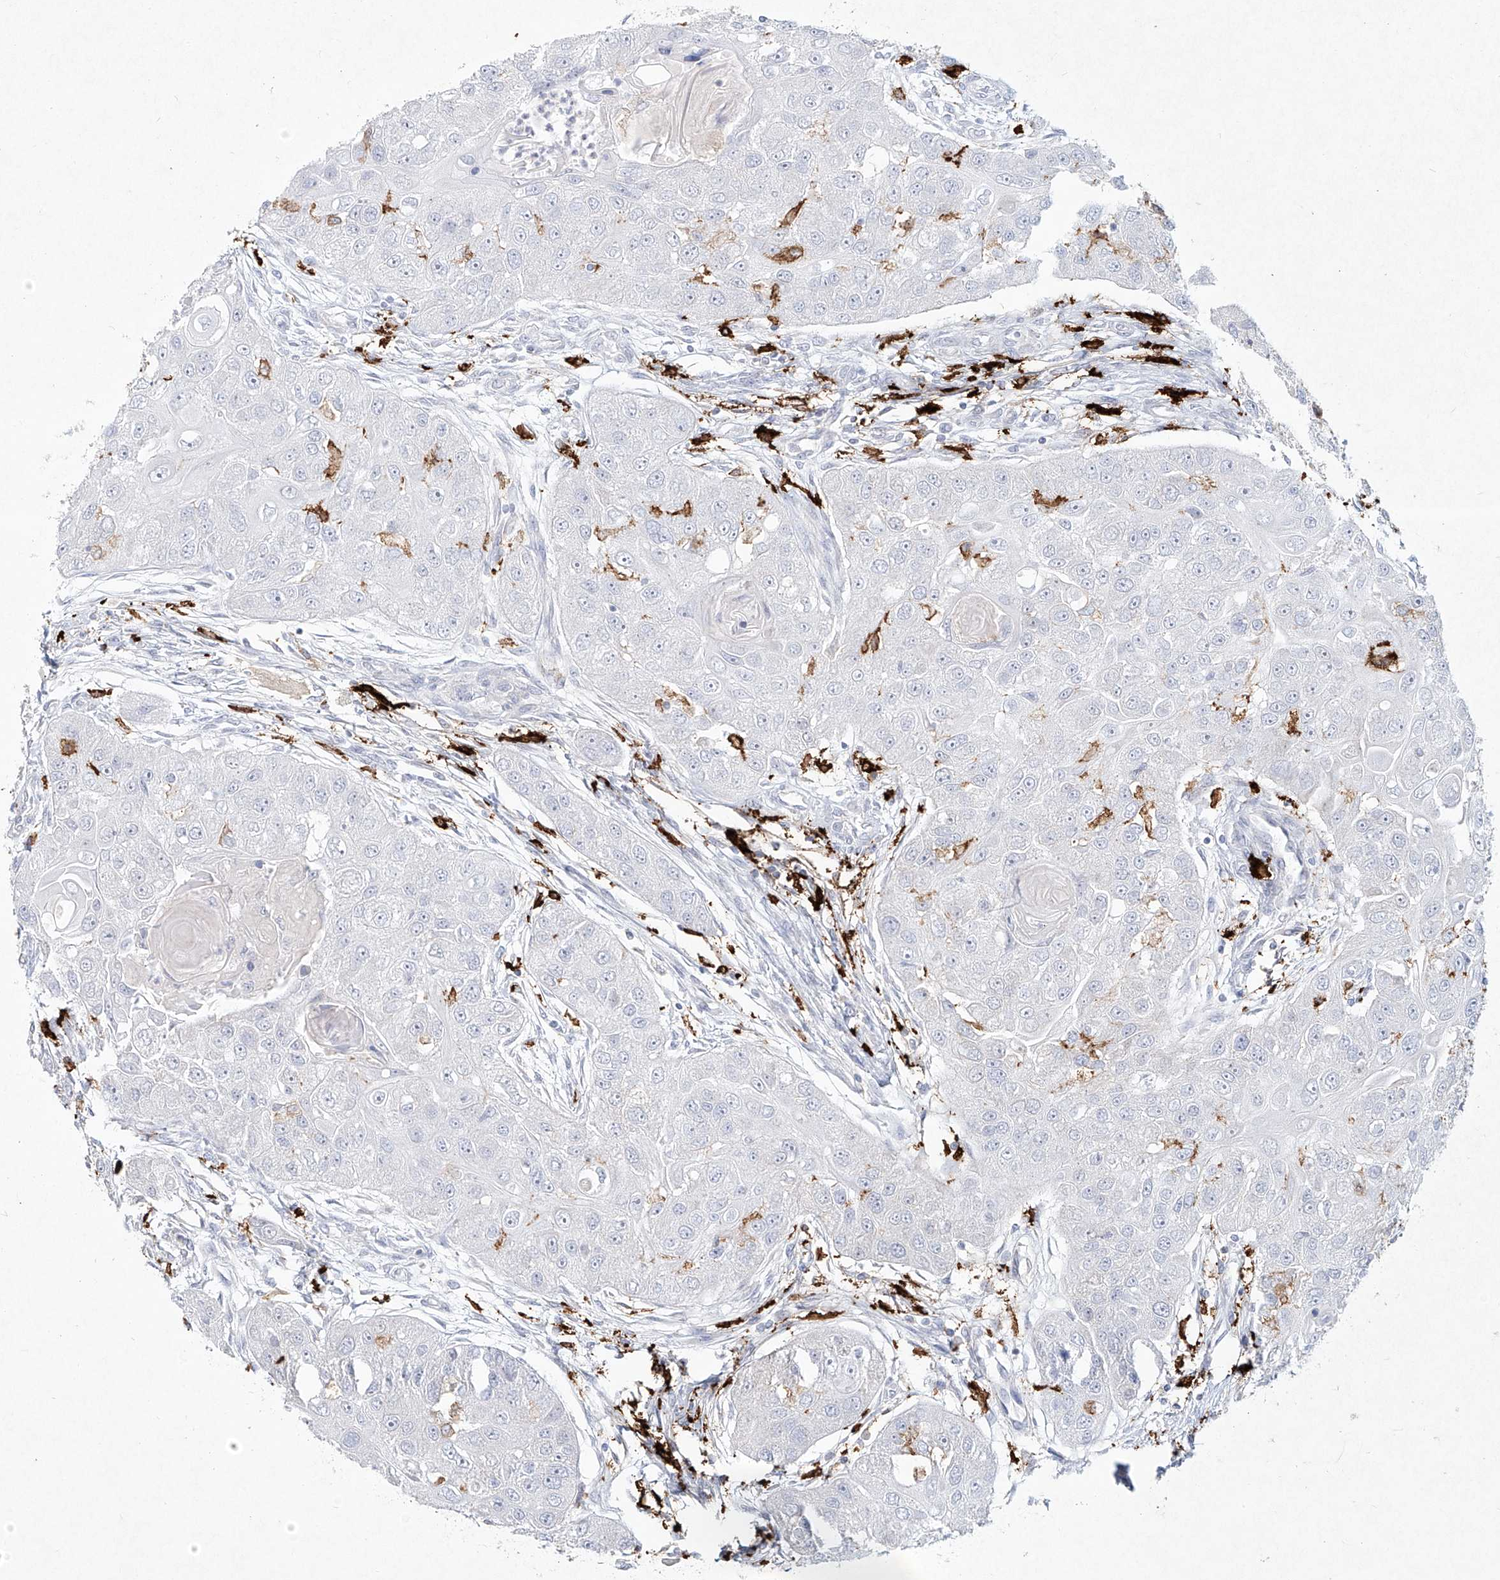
{"staining": {"intensity": "negative", "quantity": "none", "location": "none"}, "tissue": "head and neck cancer", "cell_type": "Tumor cells", "image_type": "cancer", "snomed": [{"axis": "morphology", "description": "Normal tissue, NOS"}, {"axis": "morphology", "description": "Squamous cell carcinoma, NOS"}, {"axis": "topography", "description": "Skeletal muscle"}, {"axis": "topography", "description": "Head-Neck"}], "caption": "Protein analysis of head and neck cancer demonstrates no significant staining in tumor cells.", "gene": "CD209", "patient": {"sex": "male", "age": 51}}